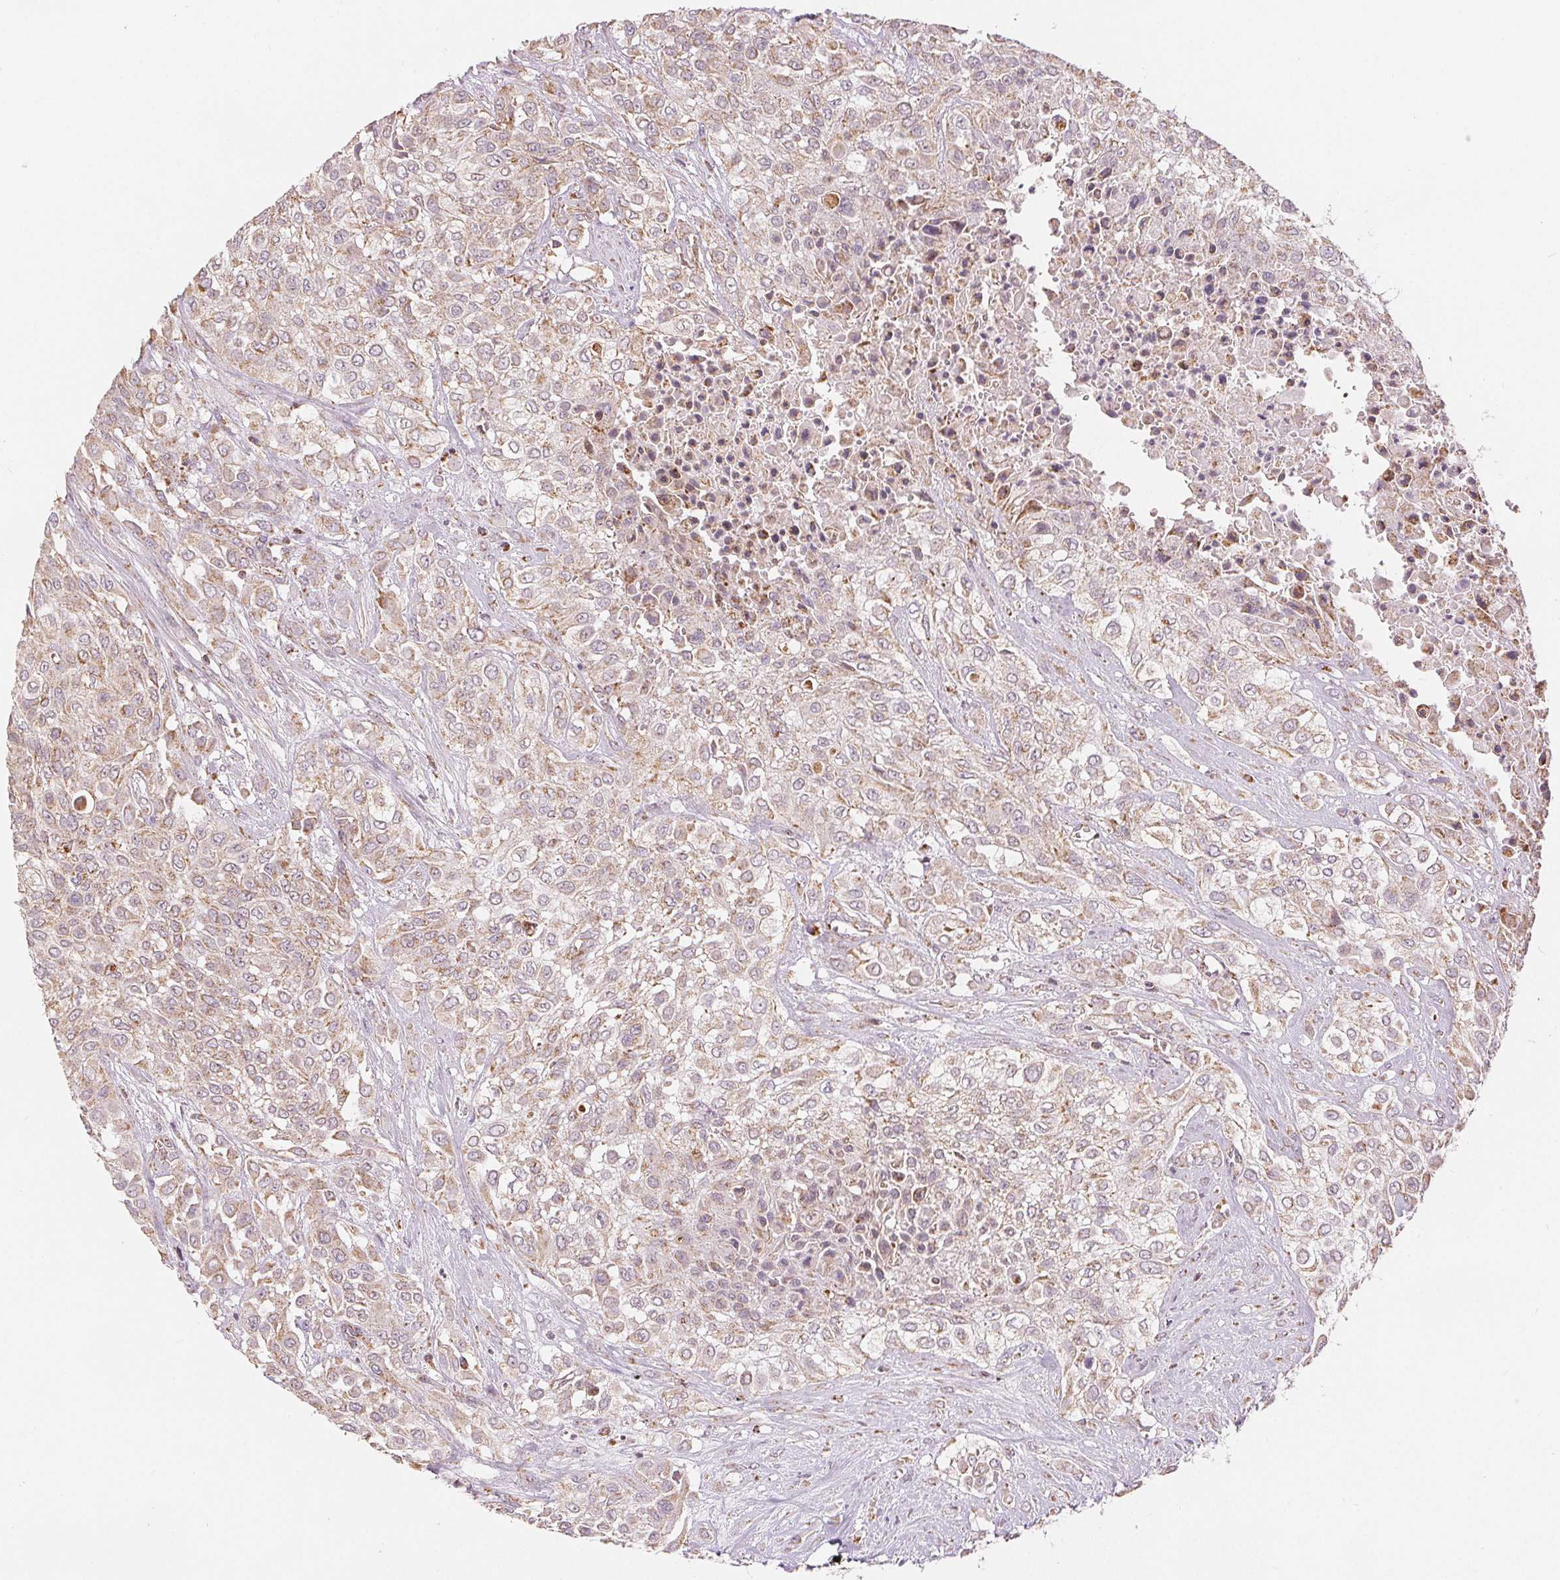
{"staining": {"intensity": "weak", "quantity": ">75%", "location": "cytoplasmic/membranous"}, "tissue": "urothelial cancer", "cell_type": "Tumor cells", "image_type": "cancer", "snomed": [{"axis": "morphology", "description": "Urothelial carcinoma, High grade"}, {"axis": "topography", "description": "Urinary bladder"}], "caption": "Protein staining shows weak cytoplasmic/membranous staining in approximately >75% of tumor cells in high-grade urothelial carcinoma. The staining is performed using DAB (3,3'-diaminobenzidine) brown chromogen to label protein expression. The nuclei are counter-stained blue using hematoxylin.", "gene": "SDHB", "patient": {"sex": "male", "age": 57}}